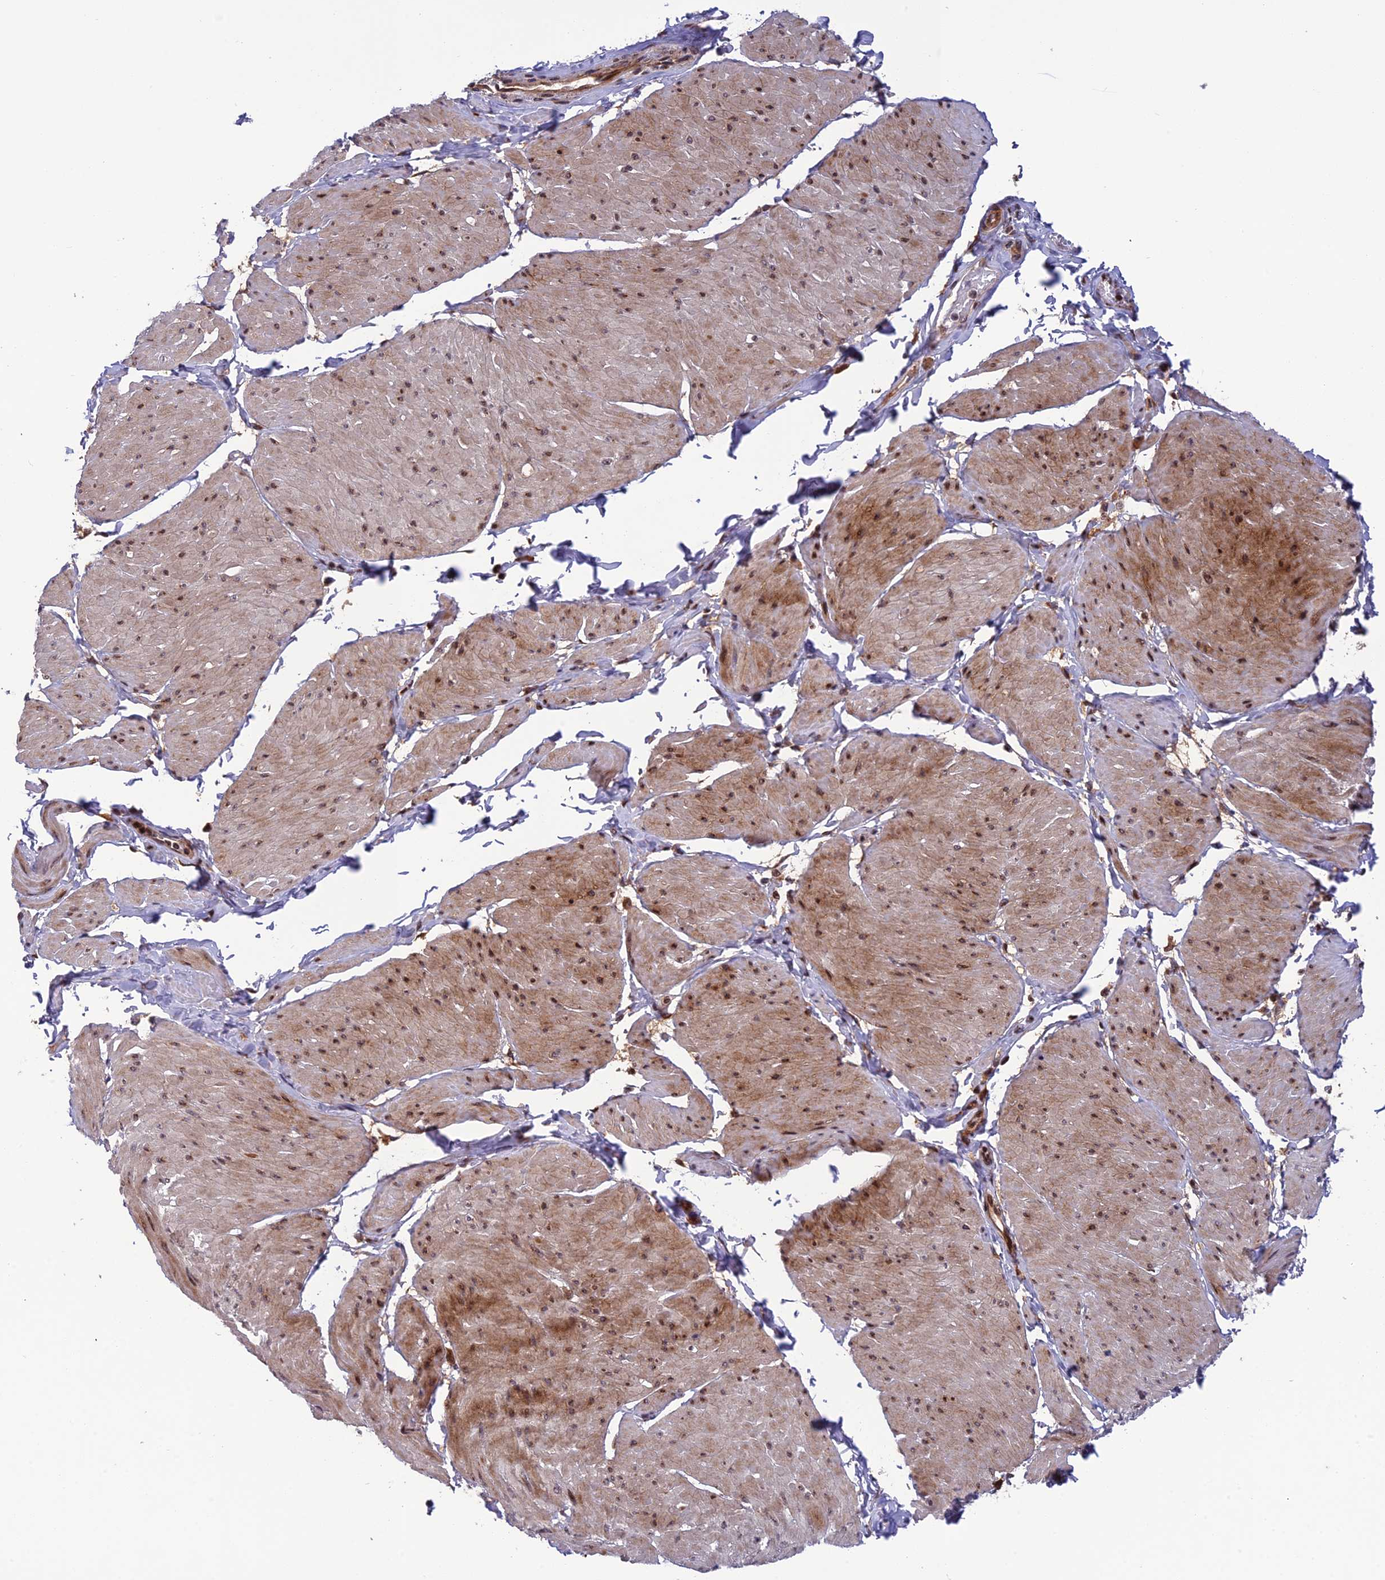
{"staining": {"intensity": "moderate", "quantity": ">75%", "location": "cytoplasmic/membranous,nuclear"}, "tissue": "smooth muscle", "cell_type": "Smooth muscle cells", "image_type": "normal", "snomed": [{"axis": "morphology", "description": "Urothelial carcinoma, High grade"}, {"axis": "topography", "description": "Urinary bladder"}], "caption": "Approximately >75% of smooth muscle cells in unremarkable smooth muscle reveal moderate cytoplasmic/membranous,nuclear protein expression as visualized by brown immunohistochemical staining.", "gene": "SMIM7", "patient": {"sex": "male", "age": 46}}